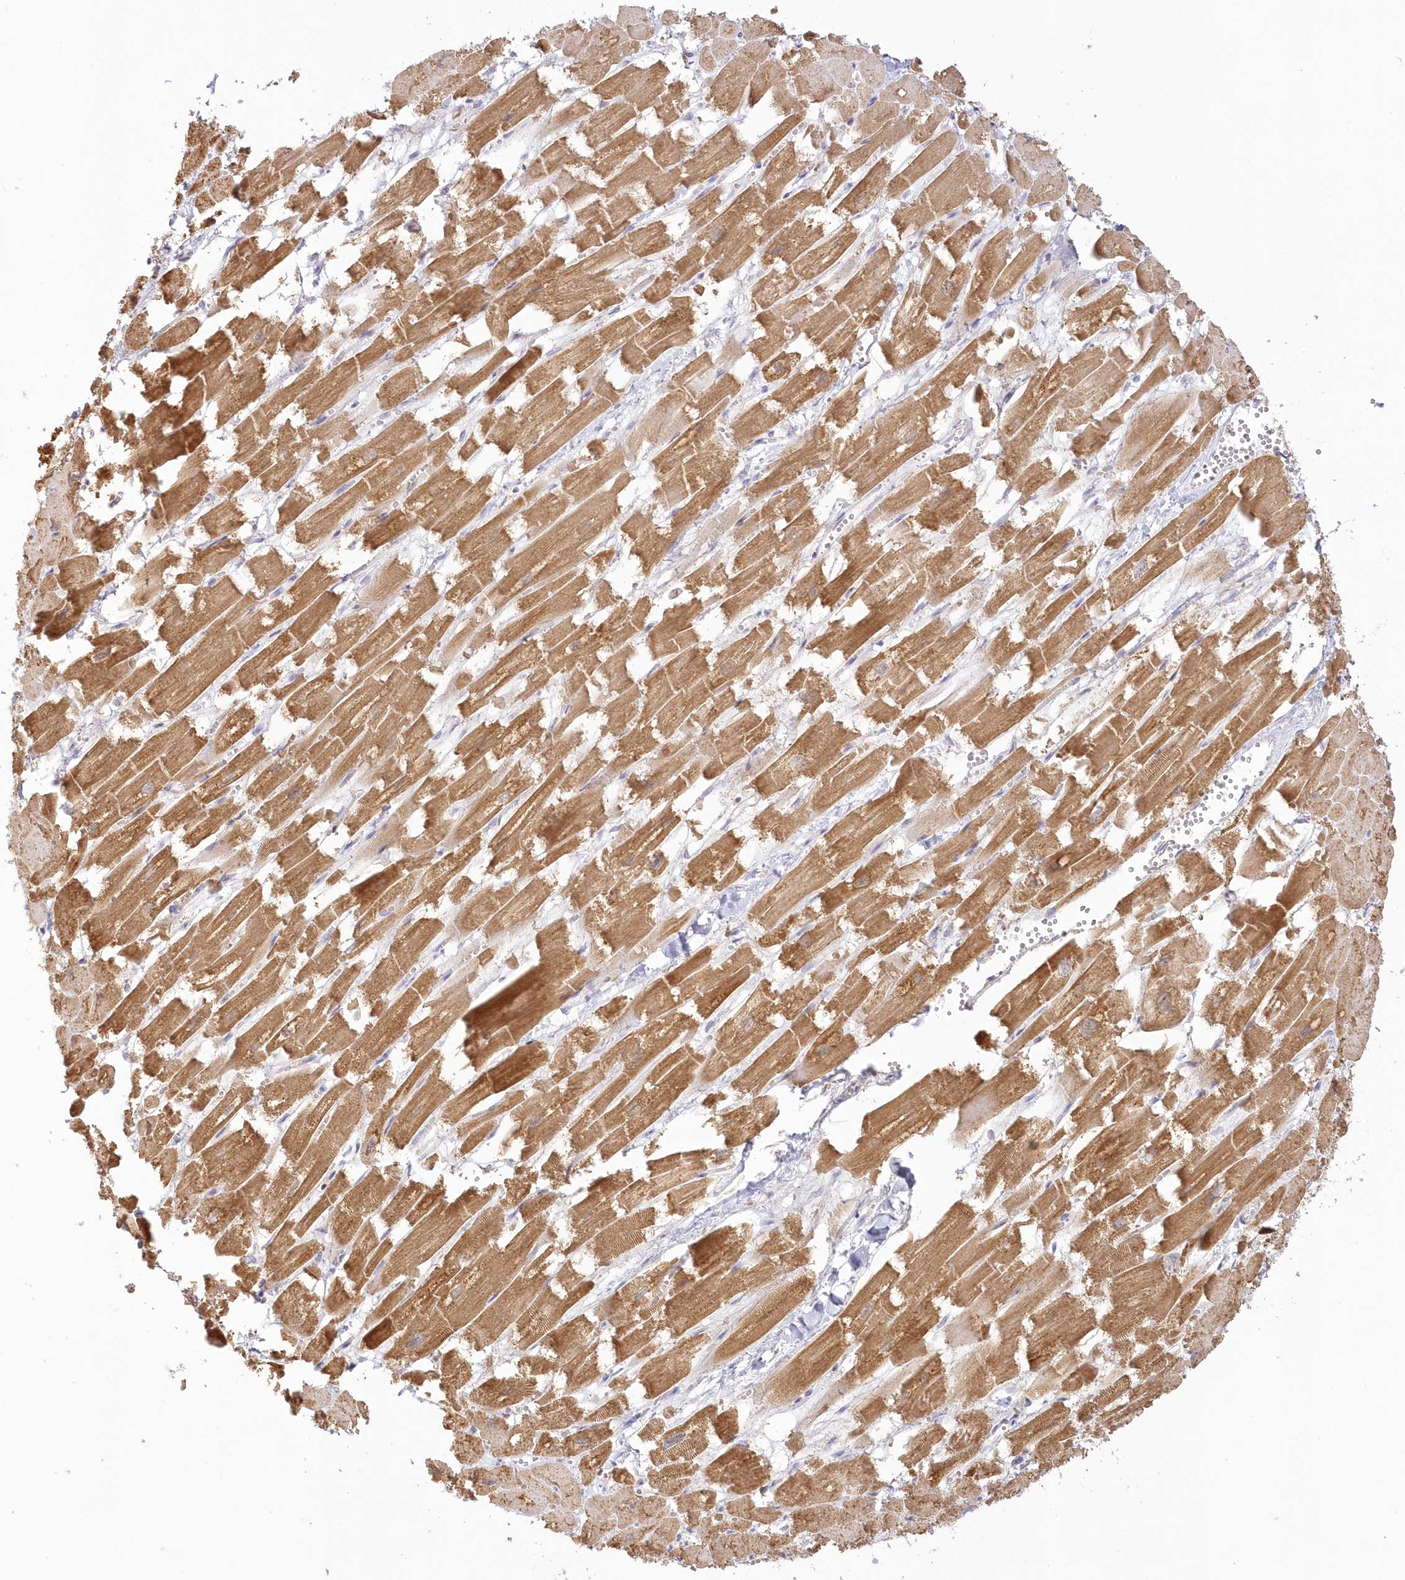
{"staining": {"intensity": "moderate", "quantity": ">75%", "location": "cytoplasmic/membranous"}, "tissue": "heart muscle", "cell_type": "Cardiomyocytes", "image_type": "normal", "snomed": [{"axis": "morphology", "description": "Normal tissue, NOS"}, {"axis": "topography", "description": "Heart"}], "caption": "High-power microscopy captured an IHC micrograph of benign heart muscle, revealing moderate cytoplasmic/membranous staining in about >75% of cardiomyocytes.", "gene": "TBC1D14", "patient": {"sex": "male", "age": 54}}